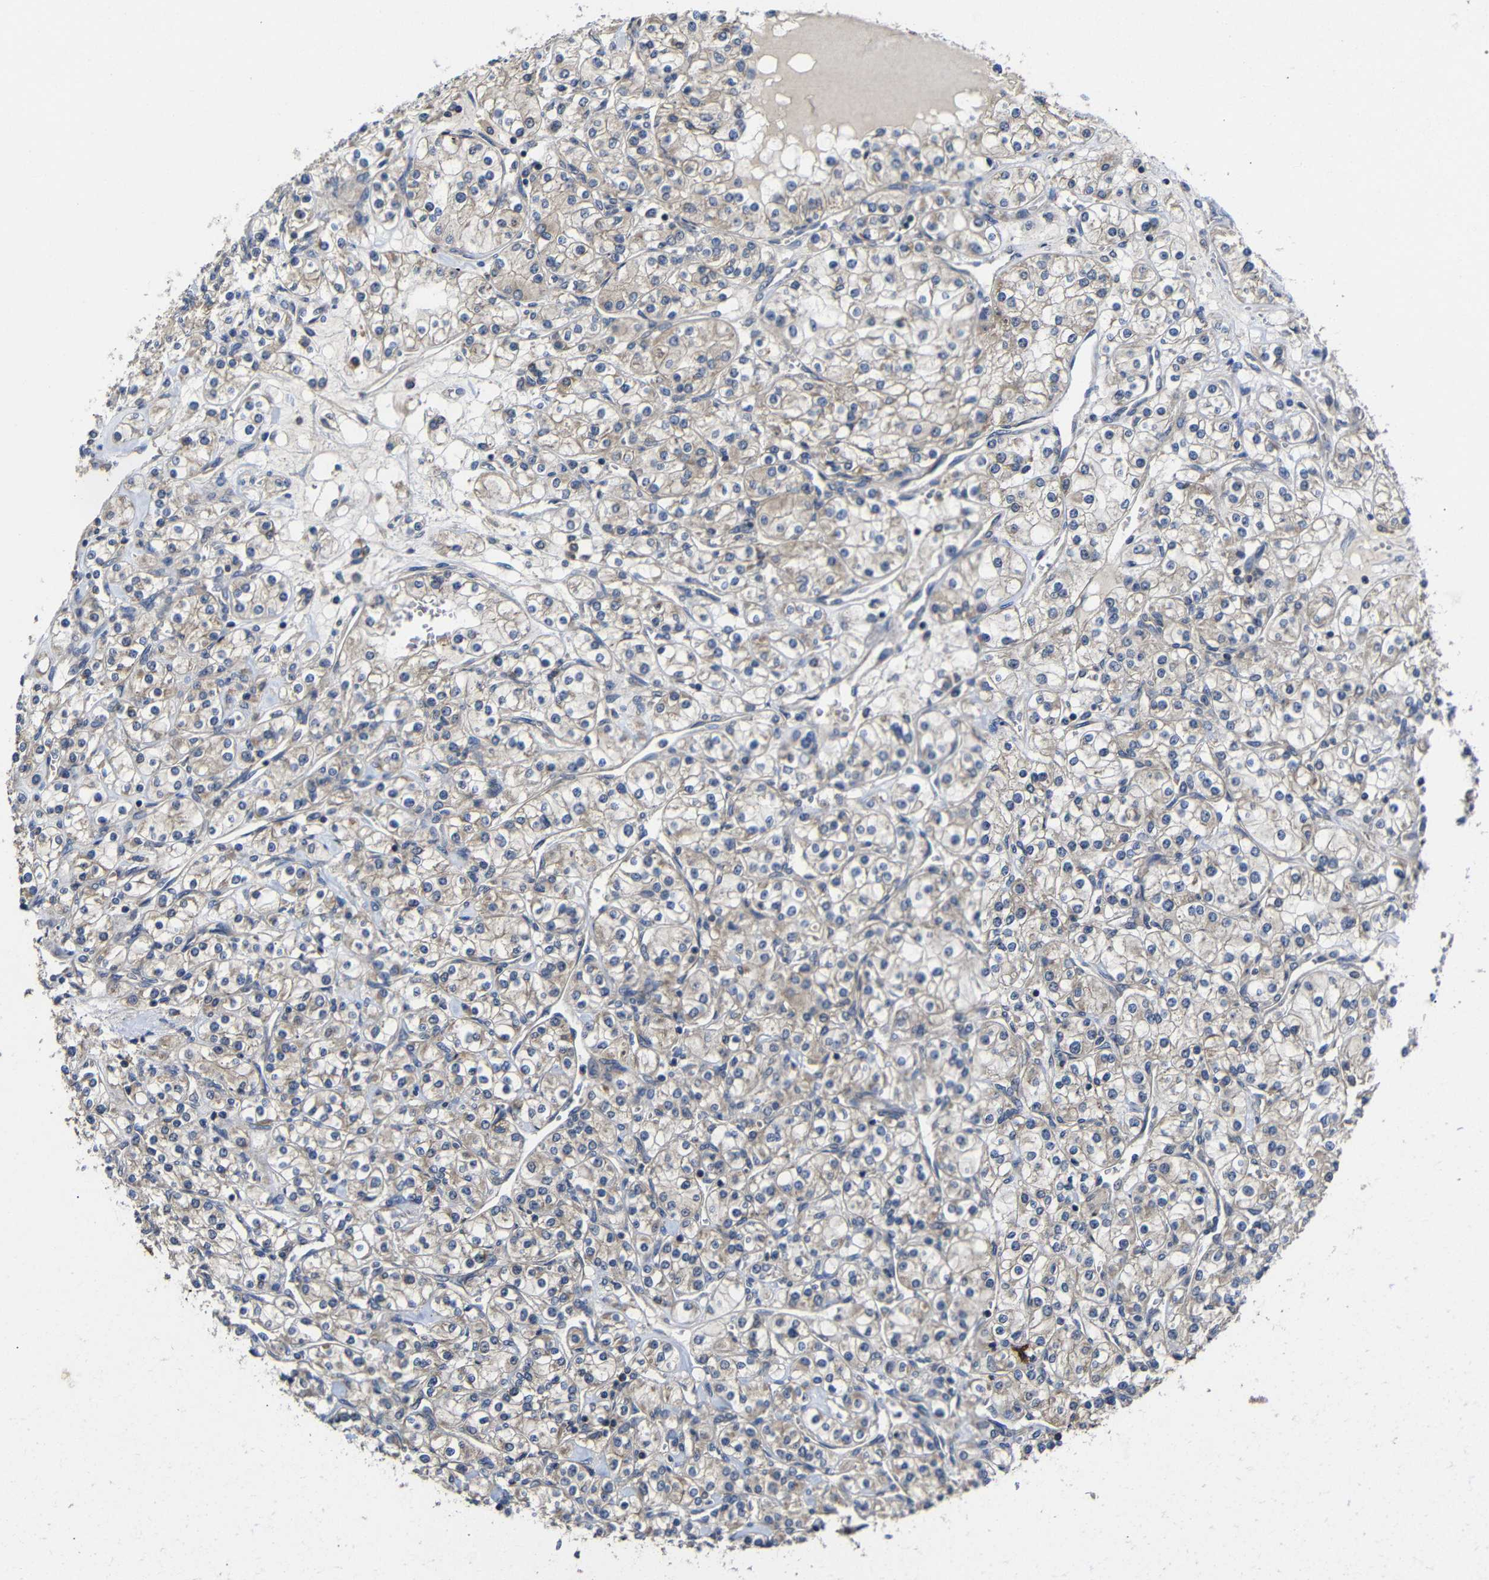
{"staining": {"intensity": "weak", "quantity": ">75%", "location": "cytoplasmic/membranous"}, "tissue": "renal cancer", "cell_type": "Tumor cells", "image_type": "cancer", "snomed": [{"axis": "morphology", "description": "Adenocarcinoma, NOS"}, {"axis": "topography", "description": "Kidney"}], "caption": "High-magnification brightfield microscopy of renal cancer stained with DAB (3,3'-diaminobenzidine) (brown) and counterstained with hematoxylin (blue). tumor cells exhibit weak cytoplasmic/membranous expression is appreciated in about>75% of cells.", "gene": "LPAR5", "patient": {"sex": "male", "age": 77}}